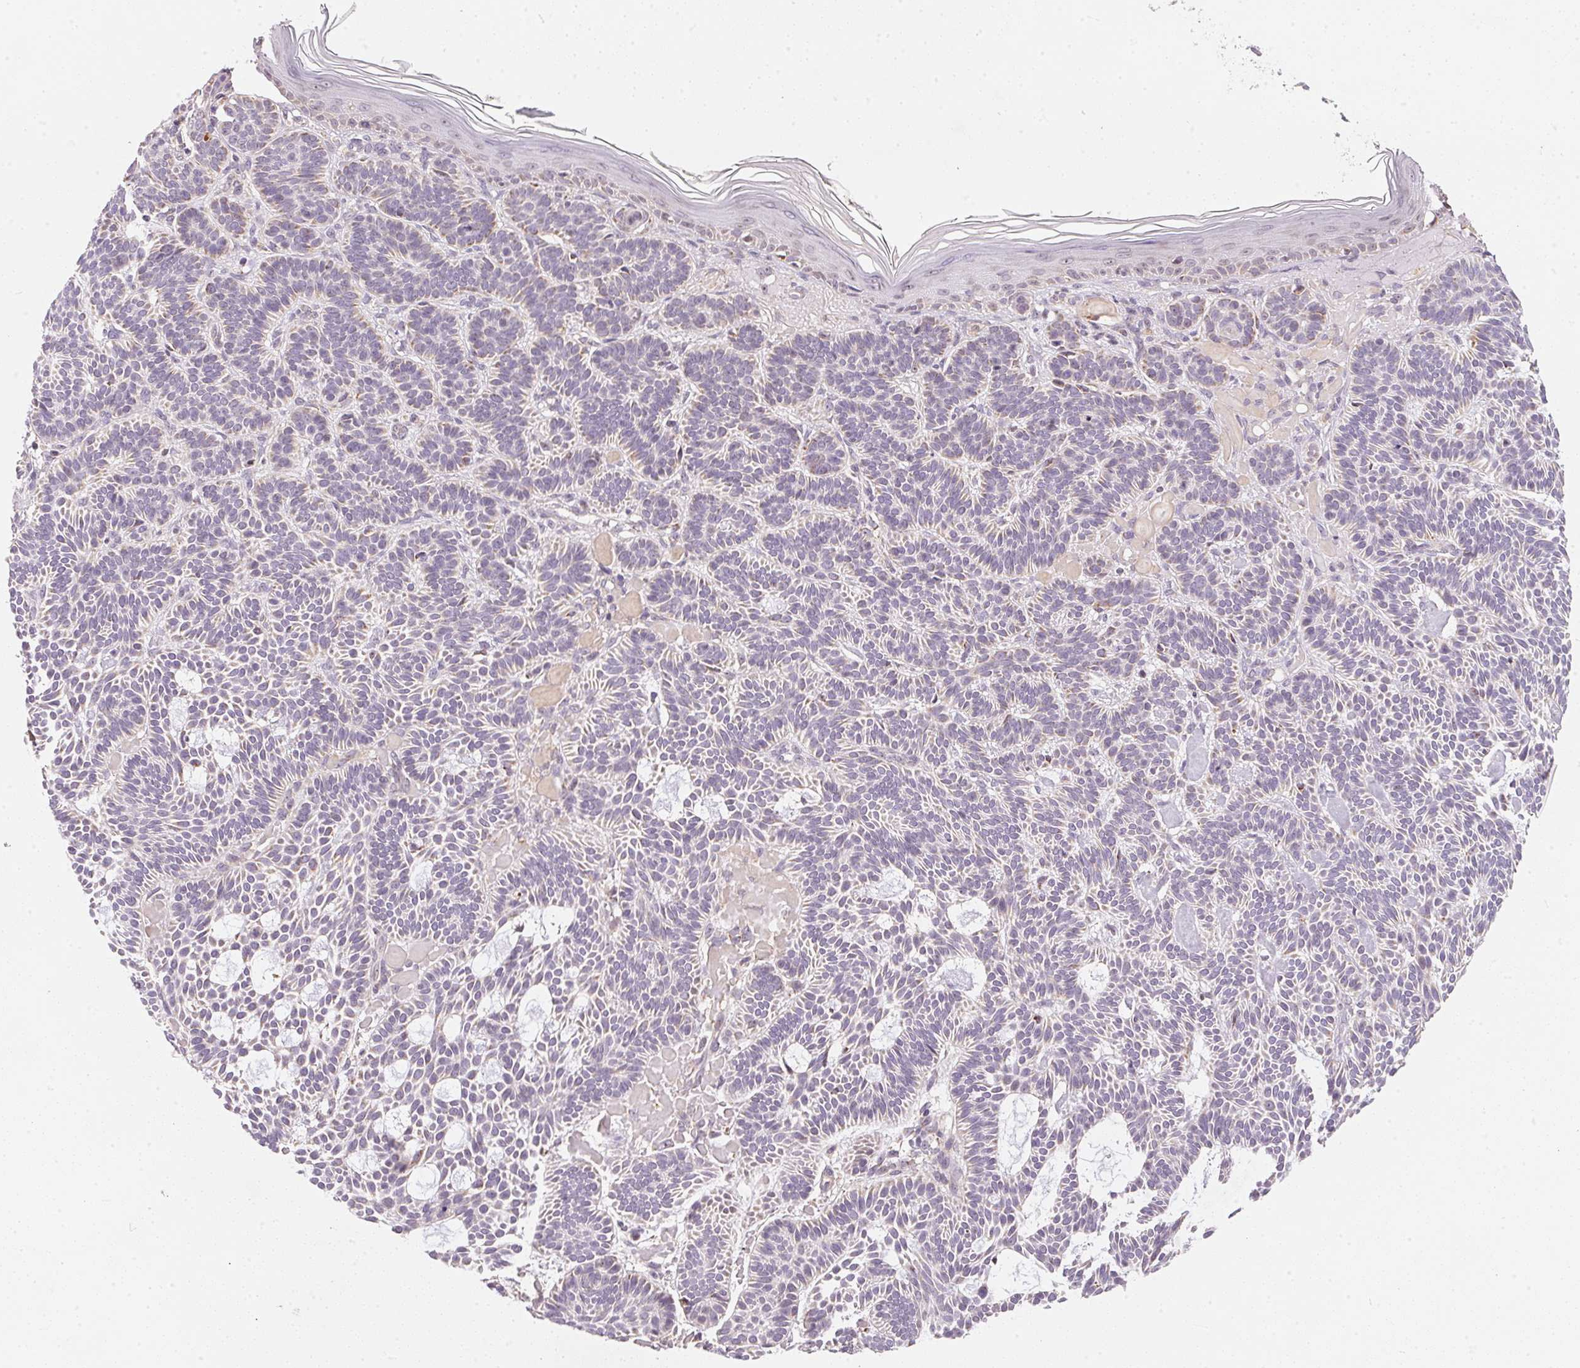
{"staining": {"intensity": "negative", "quantity": "none", "location": "none"}, "tissue": "skin cancer", "cell_type": "Tumor cells", "image_type": "cancer", "snomed": [{"axis": "morphology", "description": "Basal cell carcinoma"}, {"axis": "topography", "description": "Skin"}], "caption": "The image demonstrates no staining of tumor cells in skin cancer. (Brightfield microscopy of DAB (3,3'-diaminobenzidine) immunohistochemistry at high magnification).", "gene": "COQ7", "patient": {"sex": "male", "age": 85}}